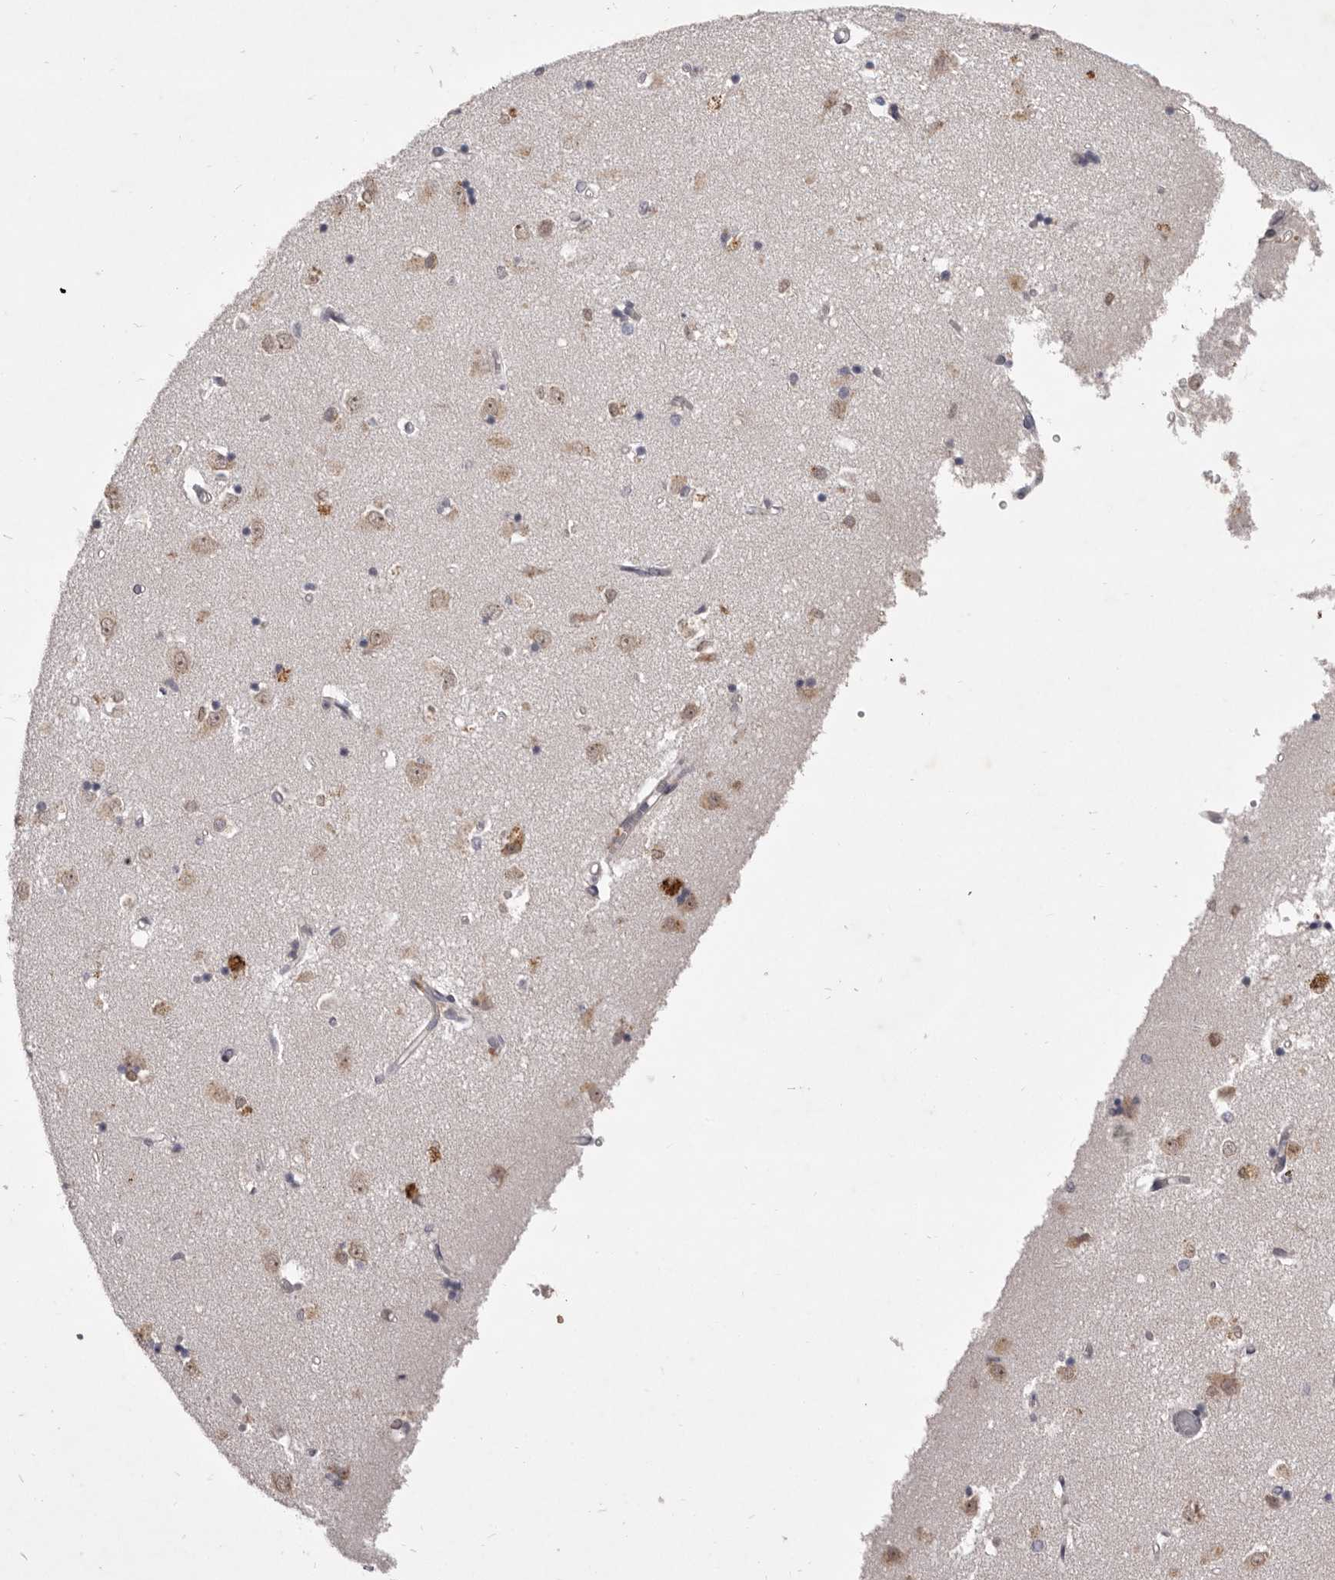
{"staining": {"intensity": "moderate", "quantity": "<25%", "location": "cytoplasmic/membranous,nuclear"}, "tissue": "caudate", "cell_type": "Glial cells", "image_type": "normal", "snomed": [{"axis": "morphology", "description": "Normal tissue, NOS"}, {"axis": "topography", "description": "Lateral ventricle wall"}], "caption": "Protein expression analysis of unremarkable caudate demonstrates moderate cytoplasmic/membranous,nuclear positivity in about <25% of glial cells.", "gene": "TBC1D8B", "patient": {"sex": "male", "age": 45}}